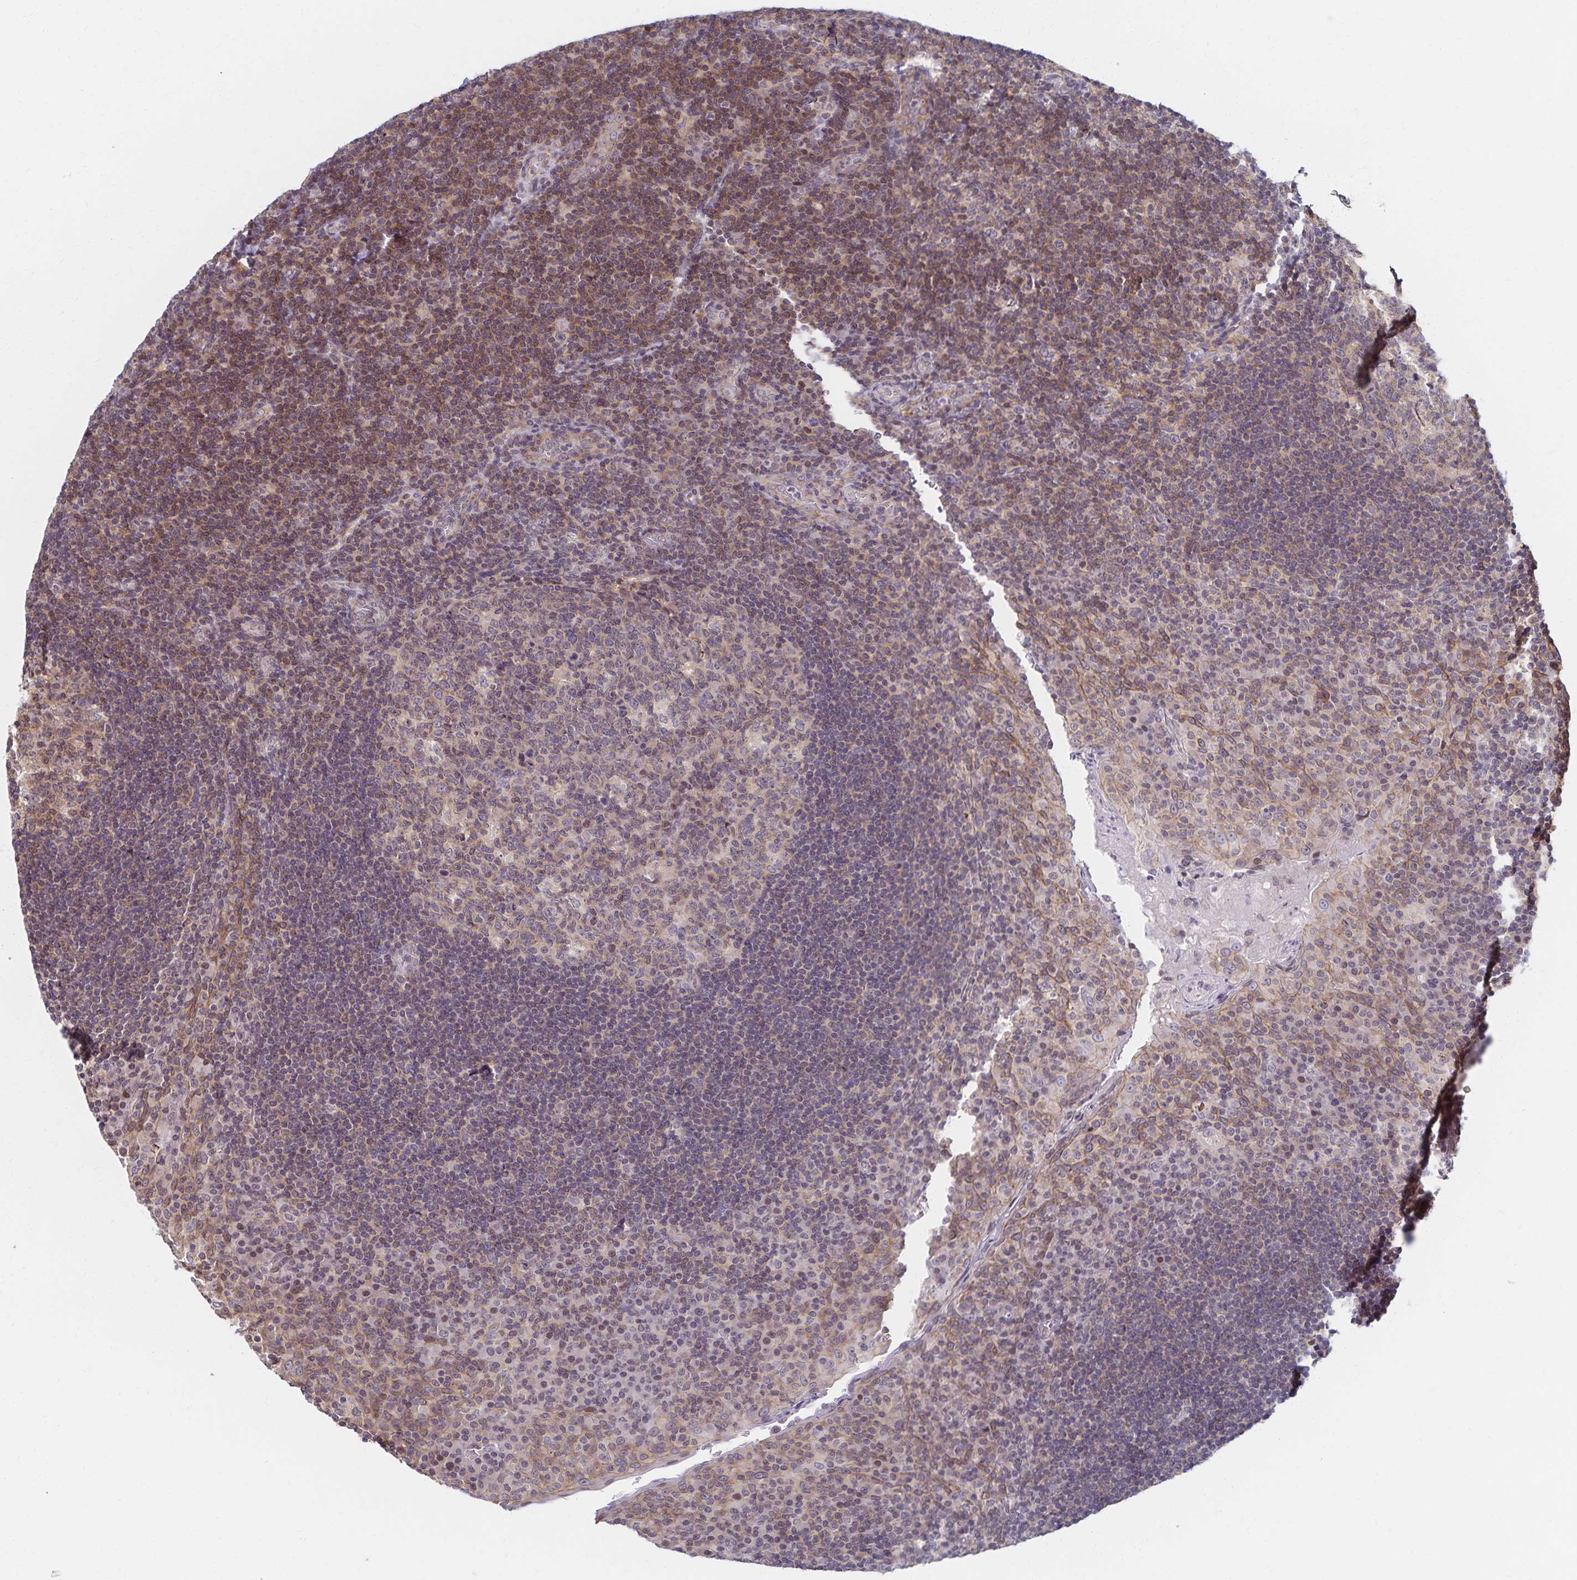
{"staining": {"intensity": "weak", "quantity": "25%-75%", "location": "nuclear"}, "tissue": "tonsil", "cell_type": "Germinal center cells", "image_type": "normal", "snomed": [{"axis": "morphology", "description": "Normal tissue, NOS"}, {"axis": "topography", "description": "Tonsil"}], "caption": "A photomicrograph of tonsil stained for a protein displays weak nuclear brown staining in germinal center cells. Nuclei are stained in blue.", "gene": "RAB9B", "patient": {"sex": "male", "age": 17}}